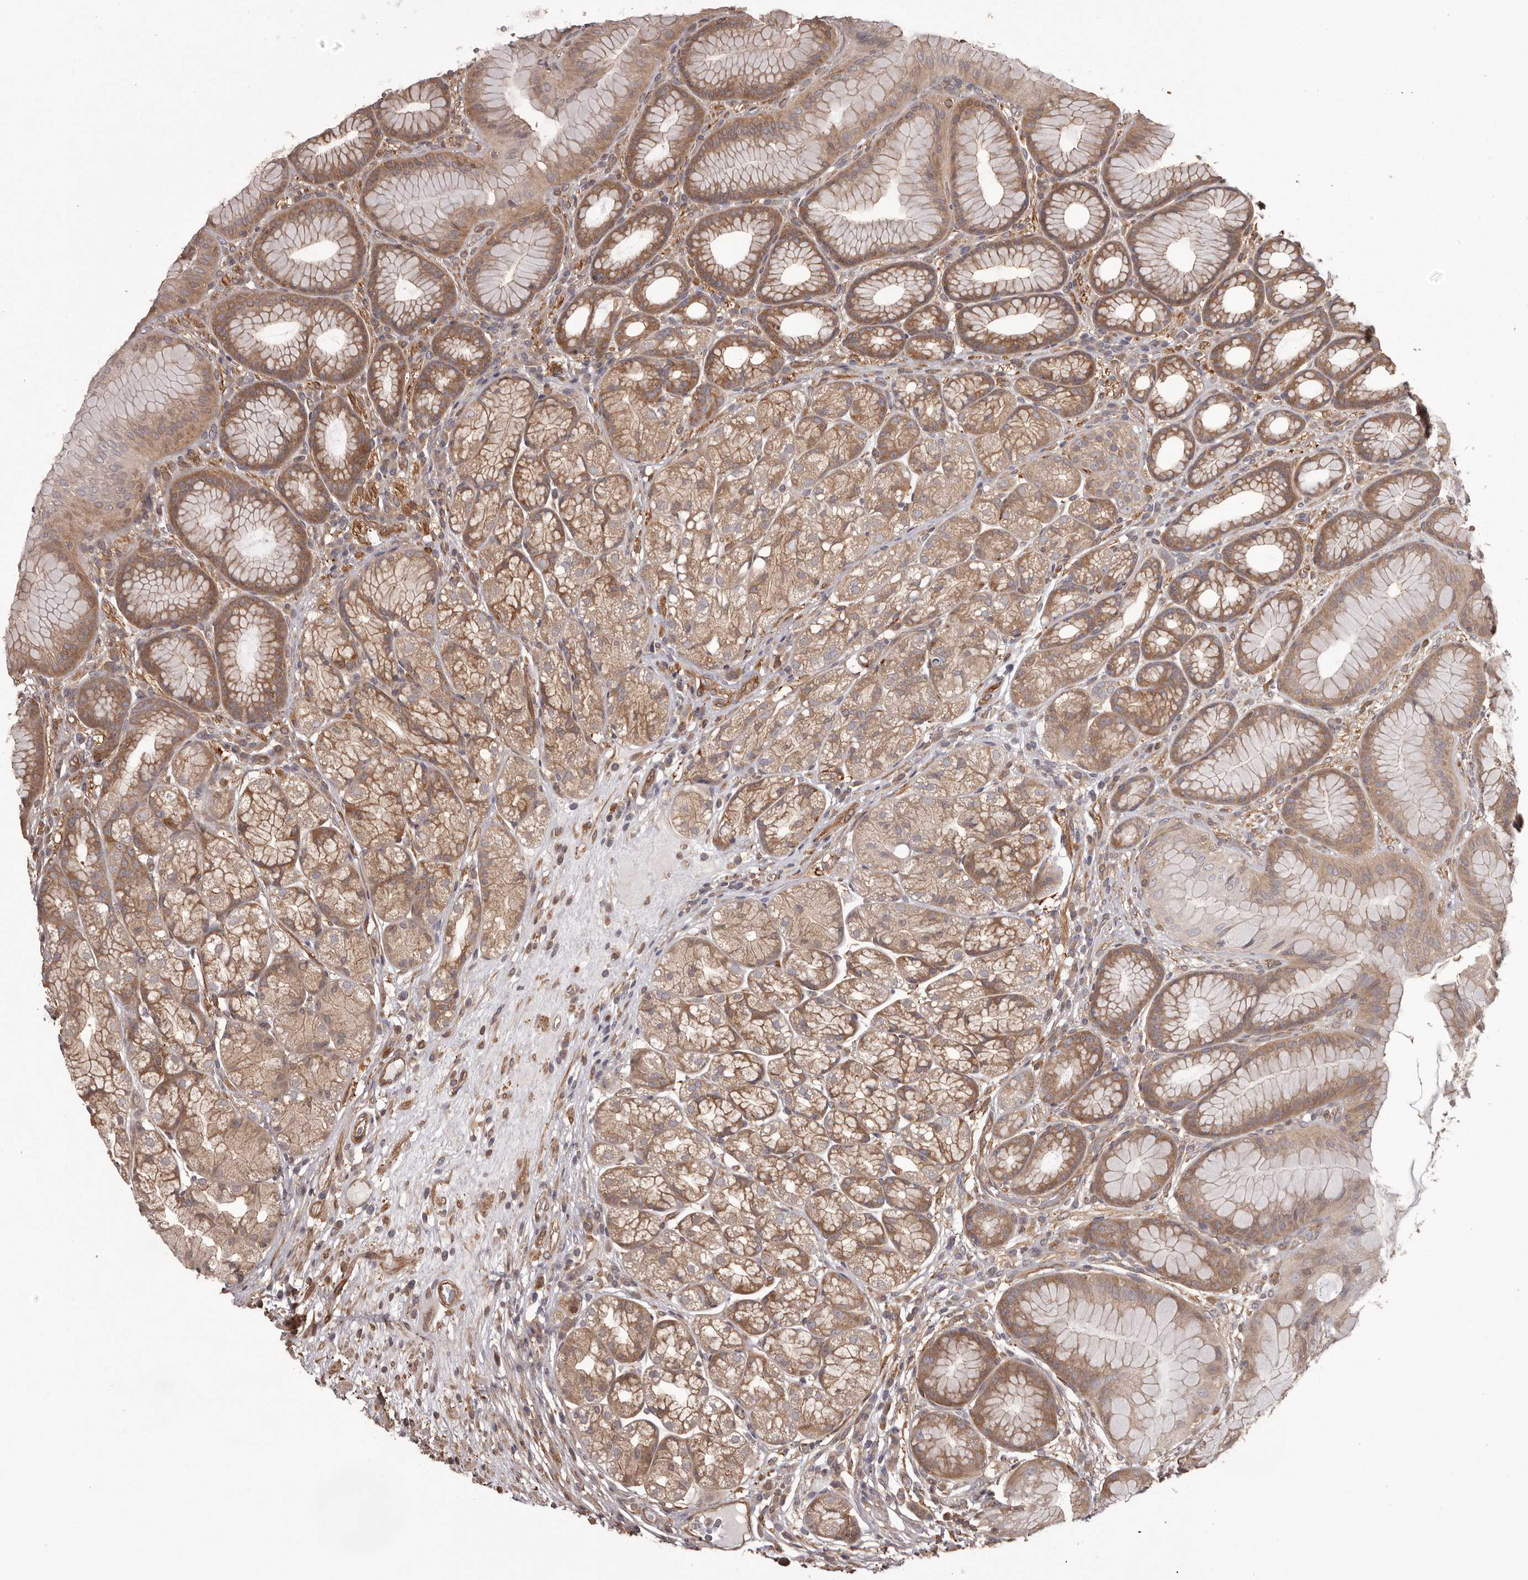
{"staining": {"intensity": "moderate", "quantity": ">75%", "location": "cytoplasmic/membranous"}, "tissue": "stomach", "cell_type": "Glandular cells", "image_type": "normal", "snomed": [{"axis": "morphology", "description": "Normal tissue, NOS"}, {"axis": "topography", "description": "Stomach"}], "caption": "A micrograph of stomach stained for a protein exhibits moderate cytoplasmic/membranous brown staining in glandular cells. (DAB IHC with brightfield microscopy, high magnification).", "gene": "NFKBIA", "patient": {"sex": "male", "age": 57}}